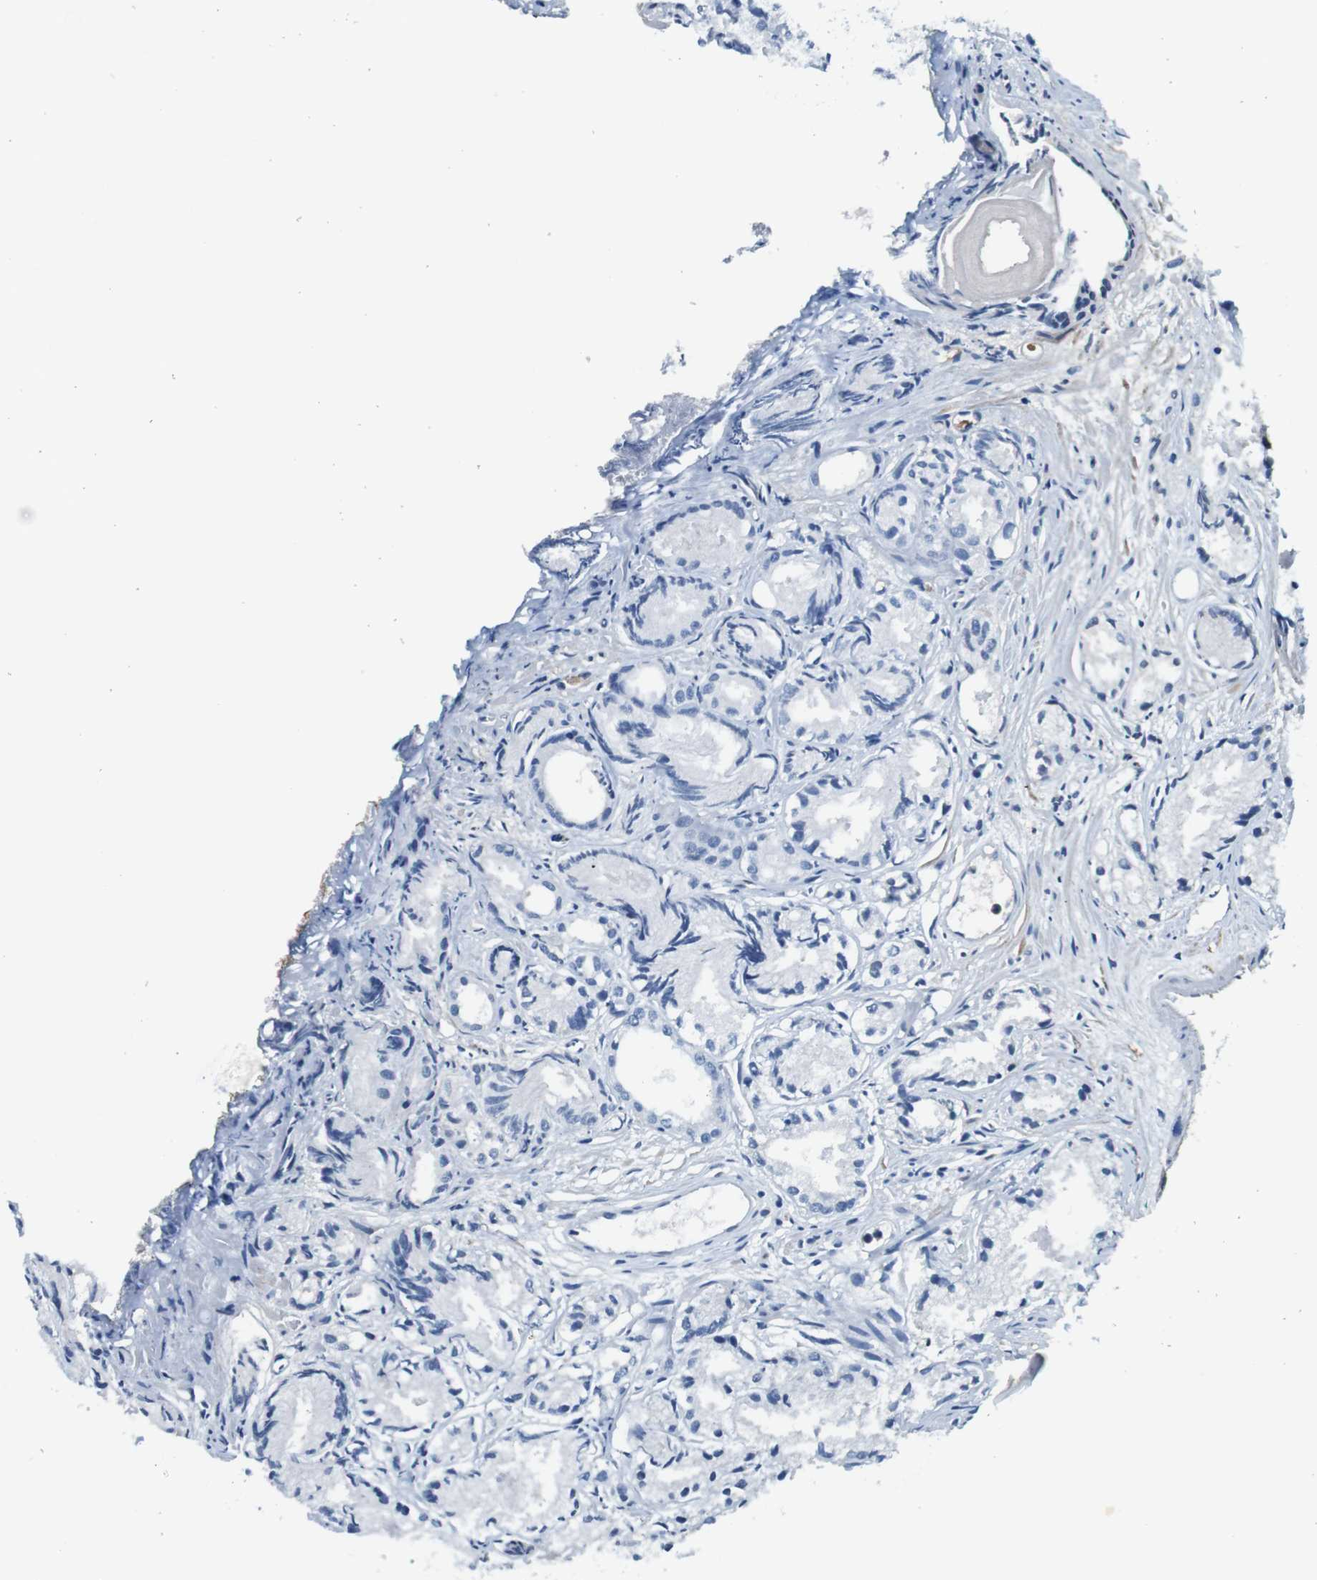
{"staining": {"intensity": "negative", "quantity": "none", "location": "none"}, "tissue": "prostate cancer", "cell_type": "Tumor cells", "image_type": "cancer", "snomed": [{"axis": "morphology", "description": "Adenocarcinoma, Low grade"}, {"axis": "topography", "description": "Prostate"}], "caption": "A photomicrograph of human prostate cancer is negative for staining in tumor cells. The staining was performed using DAB (3,3'-diaminobenzidine) to visualize the protein expression in brown, while the nuclei were stained in blue with hematoxylin (Magnification: 20x).", "gene": "IGHD", "patient": {"sex": "male", "age": 72}}